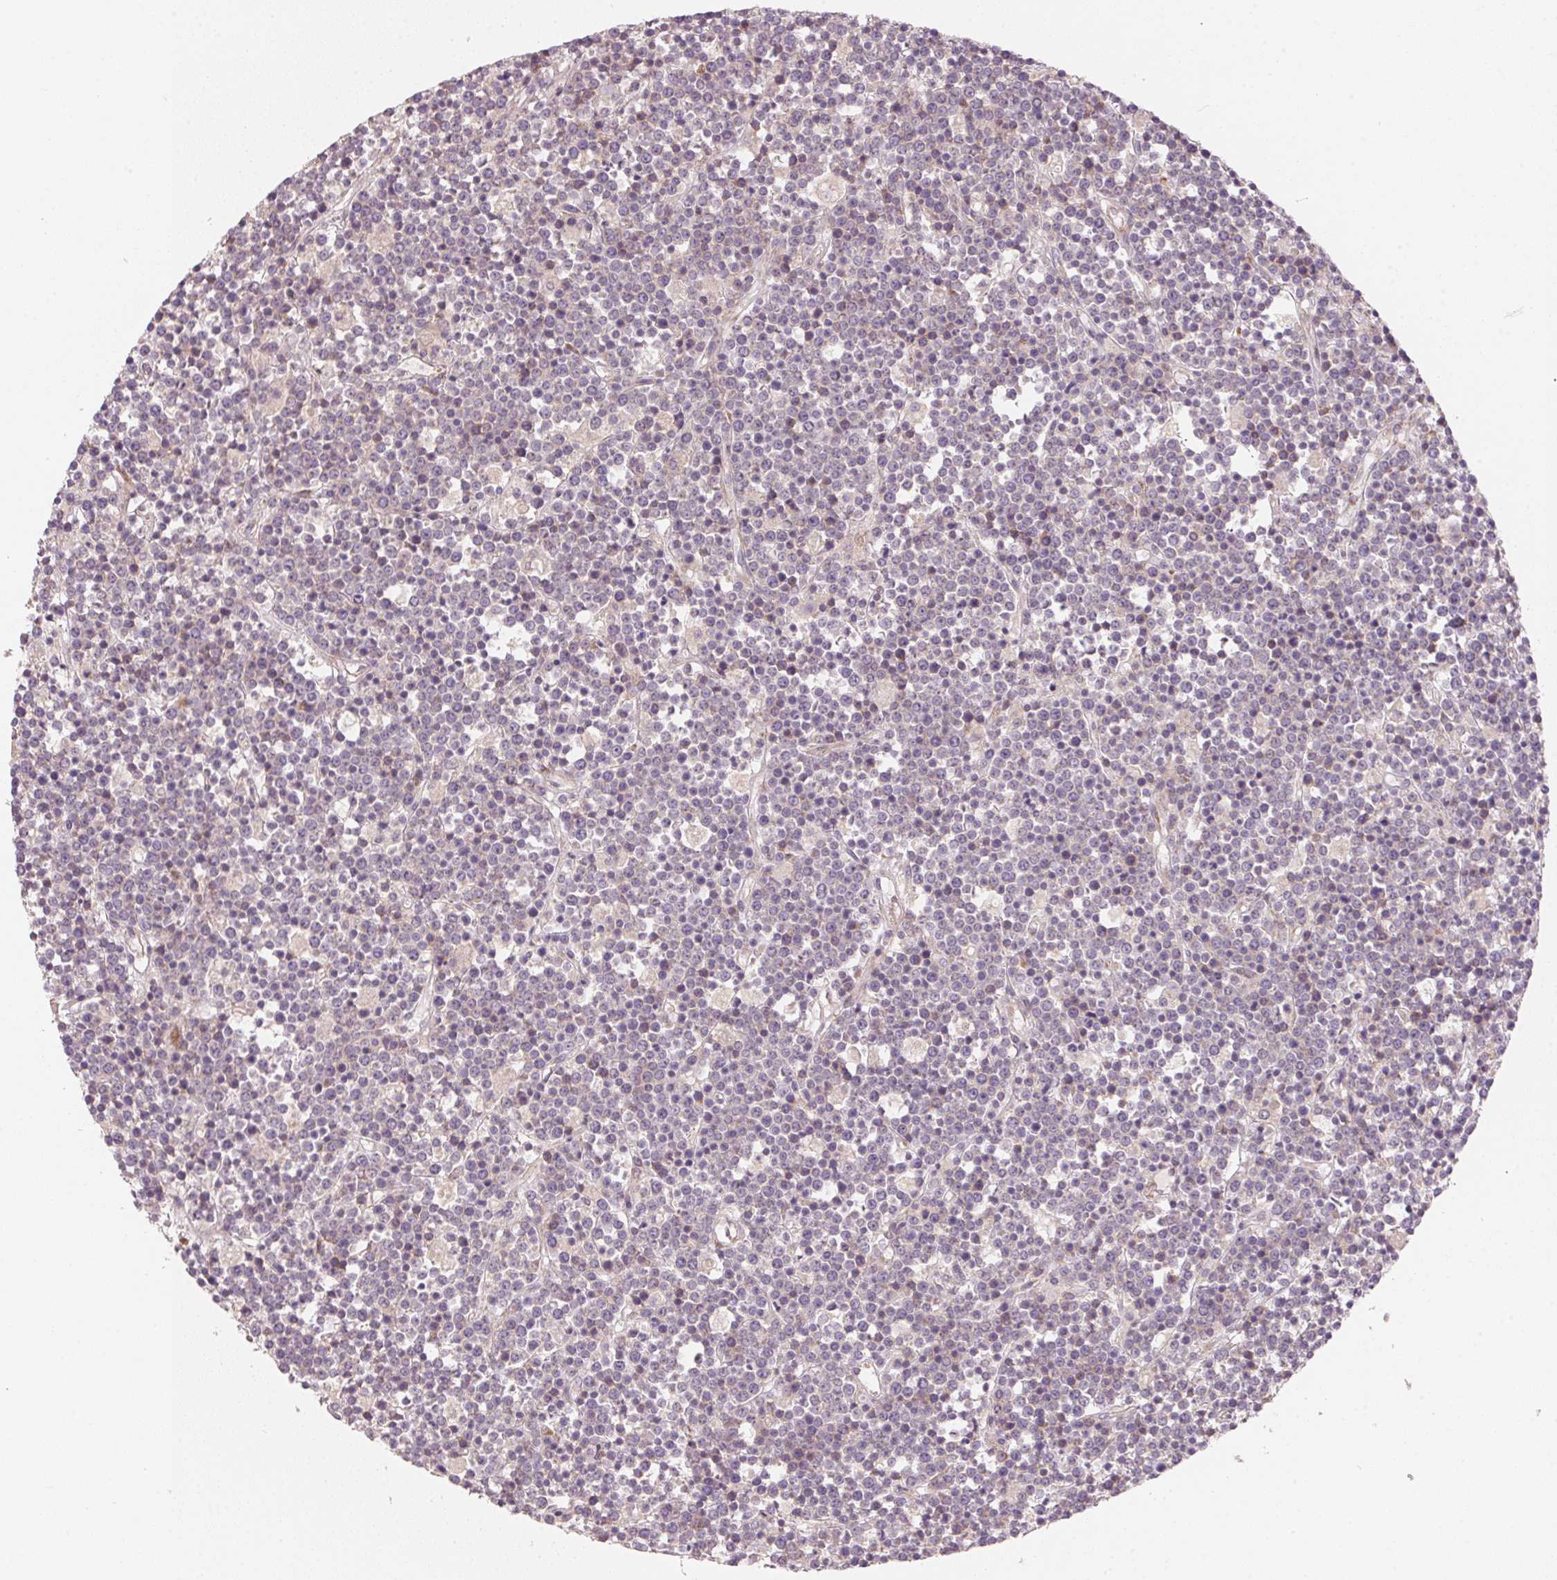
{"staining": {"intensity": "negative", "quantity": "none", "location": "none"}, "tissue": "lymphoma", "cell_type": "Tumor cells", "image_type": "cancer", "snomed": [{"axis": "morphology", "description": "Malignant lymphoma, non-Hodgkin's type, High grade"}, {"axis": "topography", "description": "Ovary"}], "caption": "A high-resolution image shows immunohistochemistry (IHC) staining of malignant lymphoma, non-Hodgkin's type (high-grade), which exhibits no significant expression in tumor cells.", "gene": "BLOC1S2", "patient": {"sex": "female", "age": 56}}